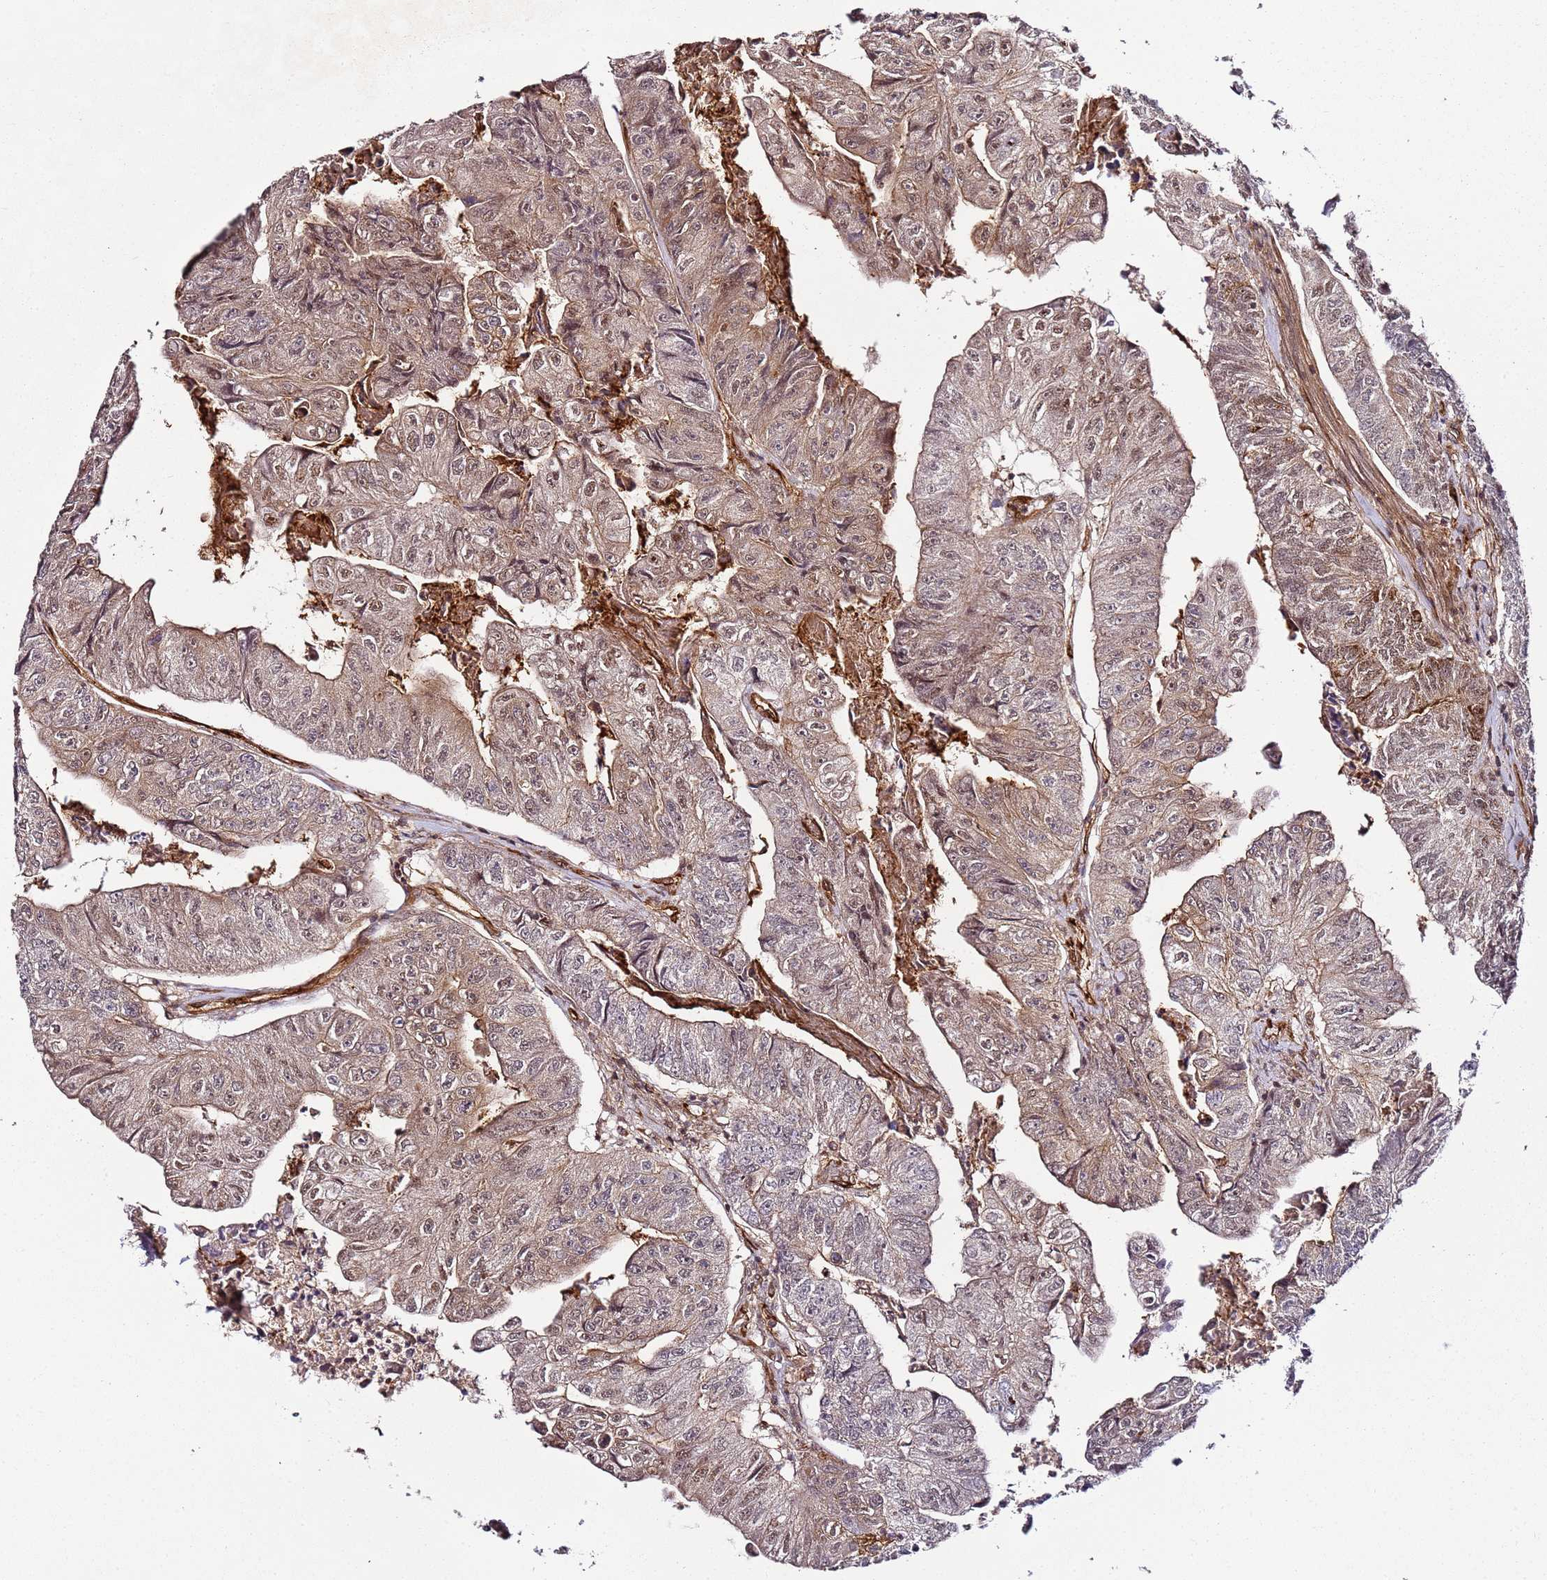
{"staining": {"intensity": "weak", "quantity": ">75%", "location": "cytoplasmic/membranous,nuclear"}, "tissue": "colorectal cancer", "cell_type": "Tumor cells", "image_type": "cancer", "snomed": [{"axis": "morphology", "description": "Adenocarcinoma, NOS"}, {"axis": "topography", "description": "Colon"}], "caption": "Colorectal cancer stained for a protein (brown) displays weak cytoplasmic/membranous and nuclear positive positivity in approximately >75% of tumor cells.", "gene": "CCNYL1", "patient": {"sex": "female", "age": 67}}